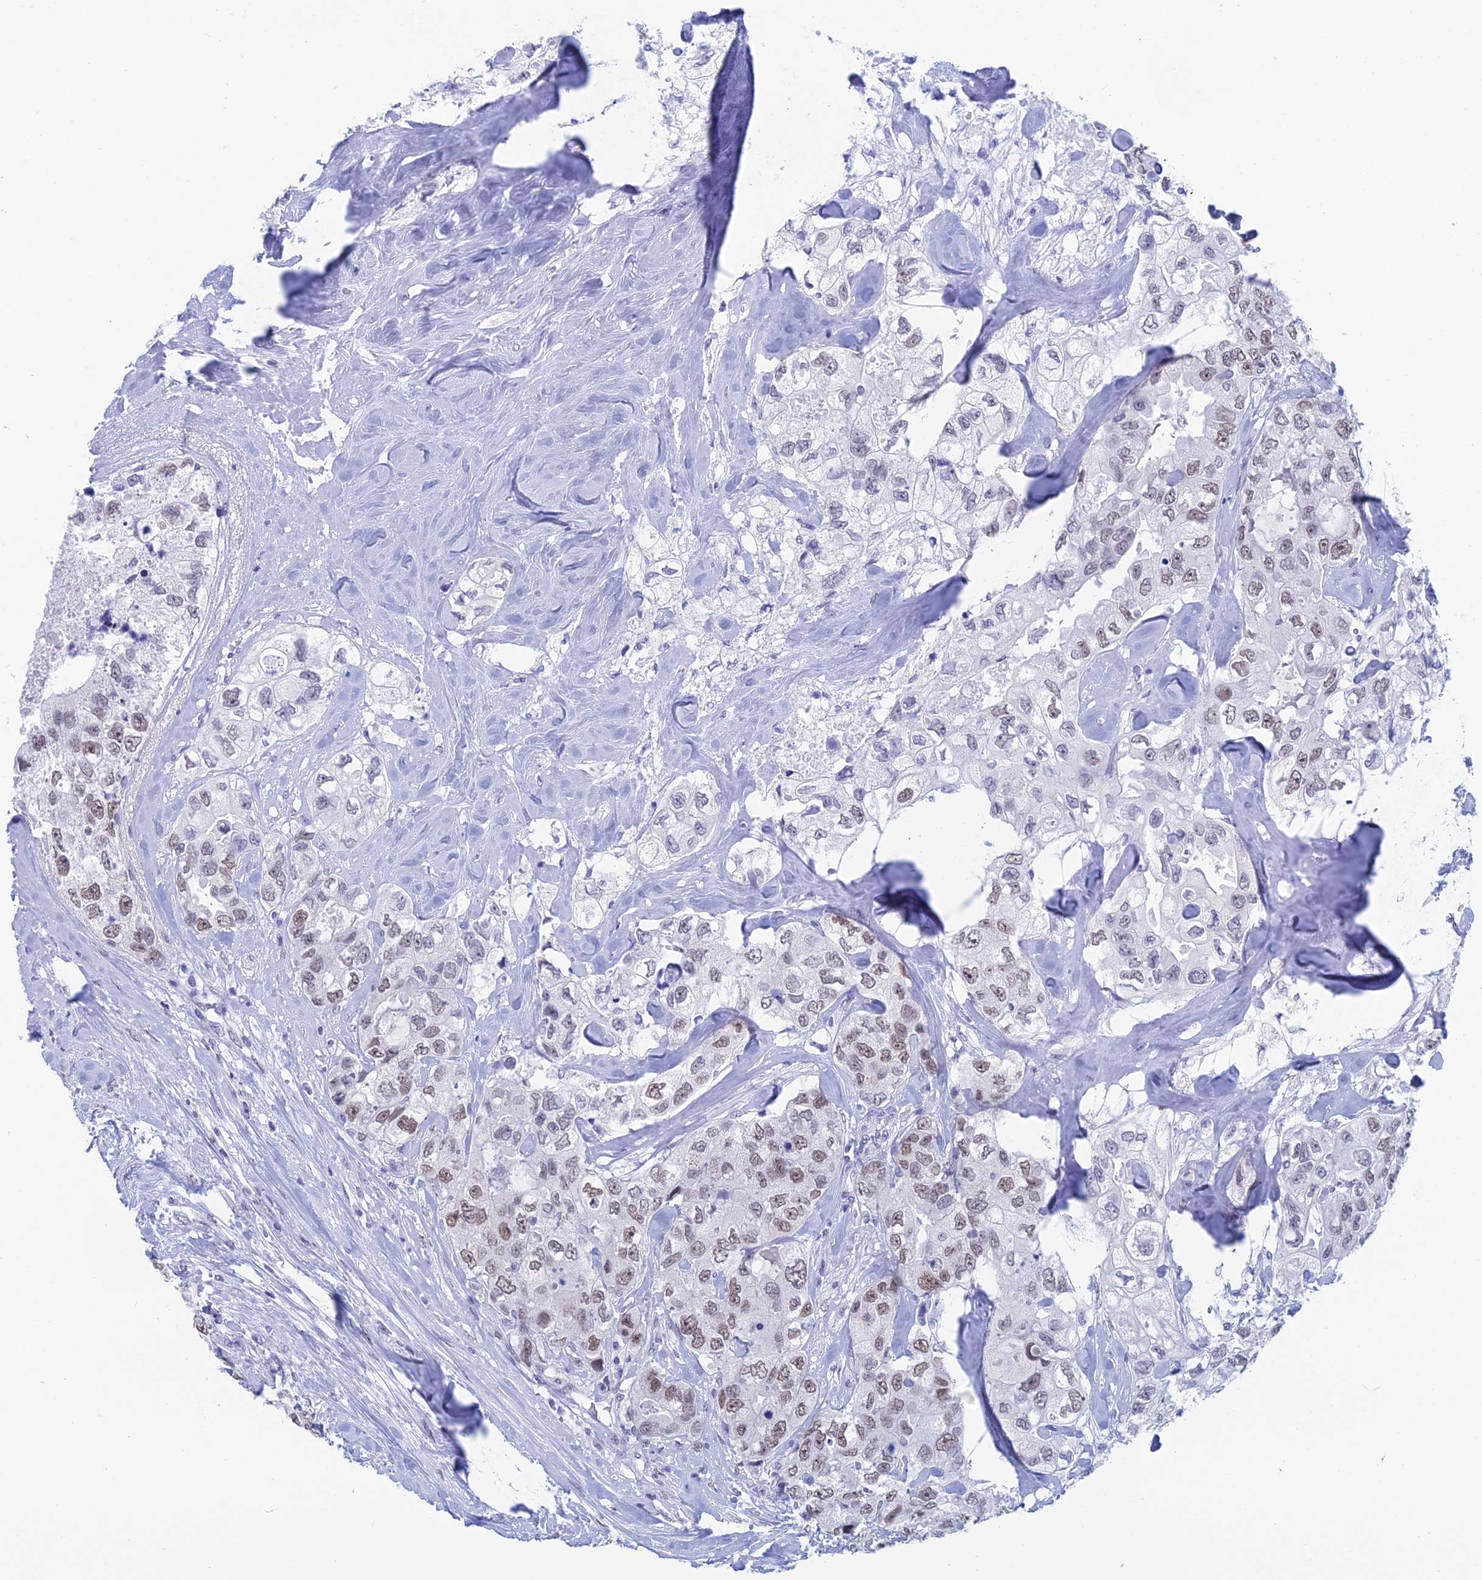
{"staining": {"intensity": "weak", "quantity": ">75%", "location": "nuclear"}, "tissue": "breast cancer", "cell_type": "Tumor cells", "image_type": "cancer", "snomed": [{"axis": "morphology", "description": "Duct carcinoma"}, {"axis": "topography", "description": "Breast"}], "caption": "IHC image of neoplastic tissue: human breast cancer stained using immunohistochemistry demonstrates low levels of weak protein expression localized specifically in the nuclear of tumor cells, appearing as a nuclear brown color.", "gene": "NABP2", "patient": {"sex": "female", "age": 62}}